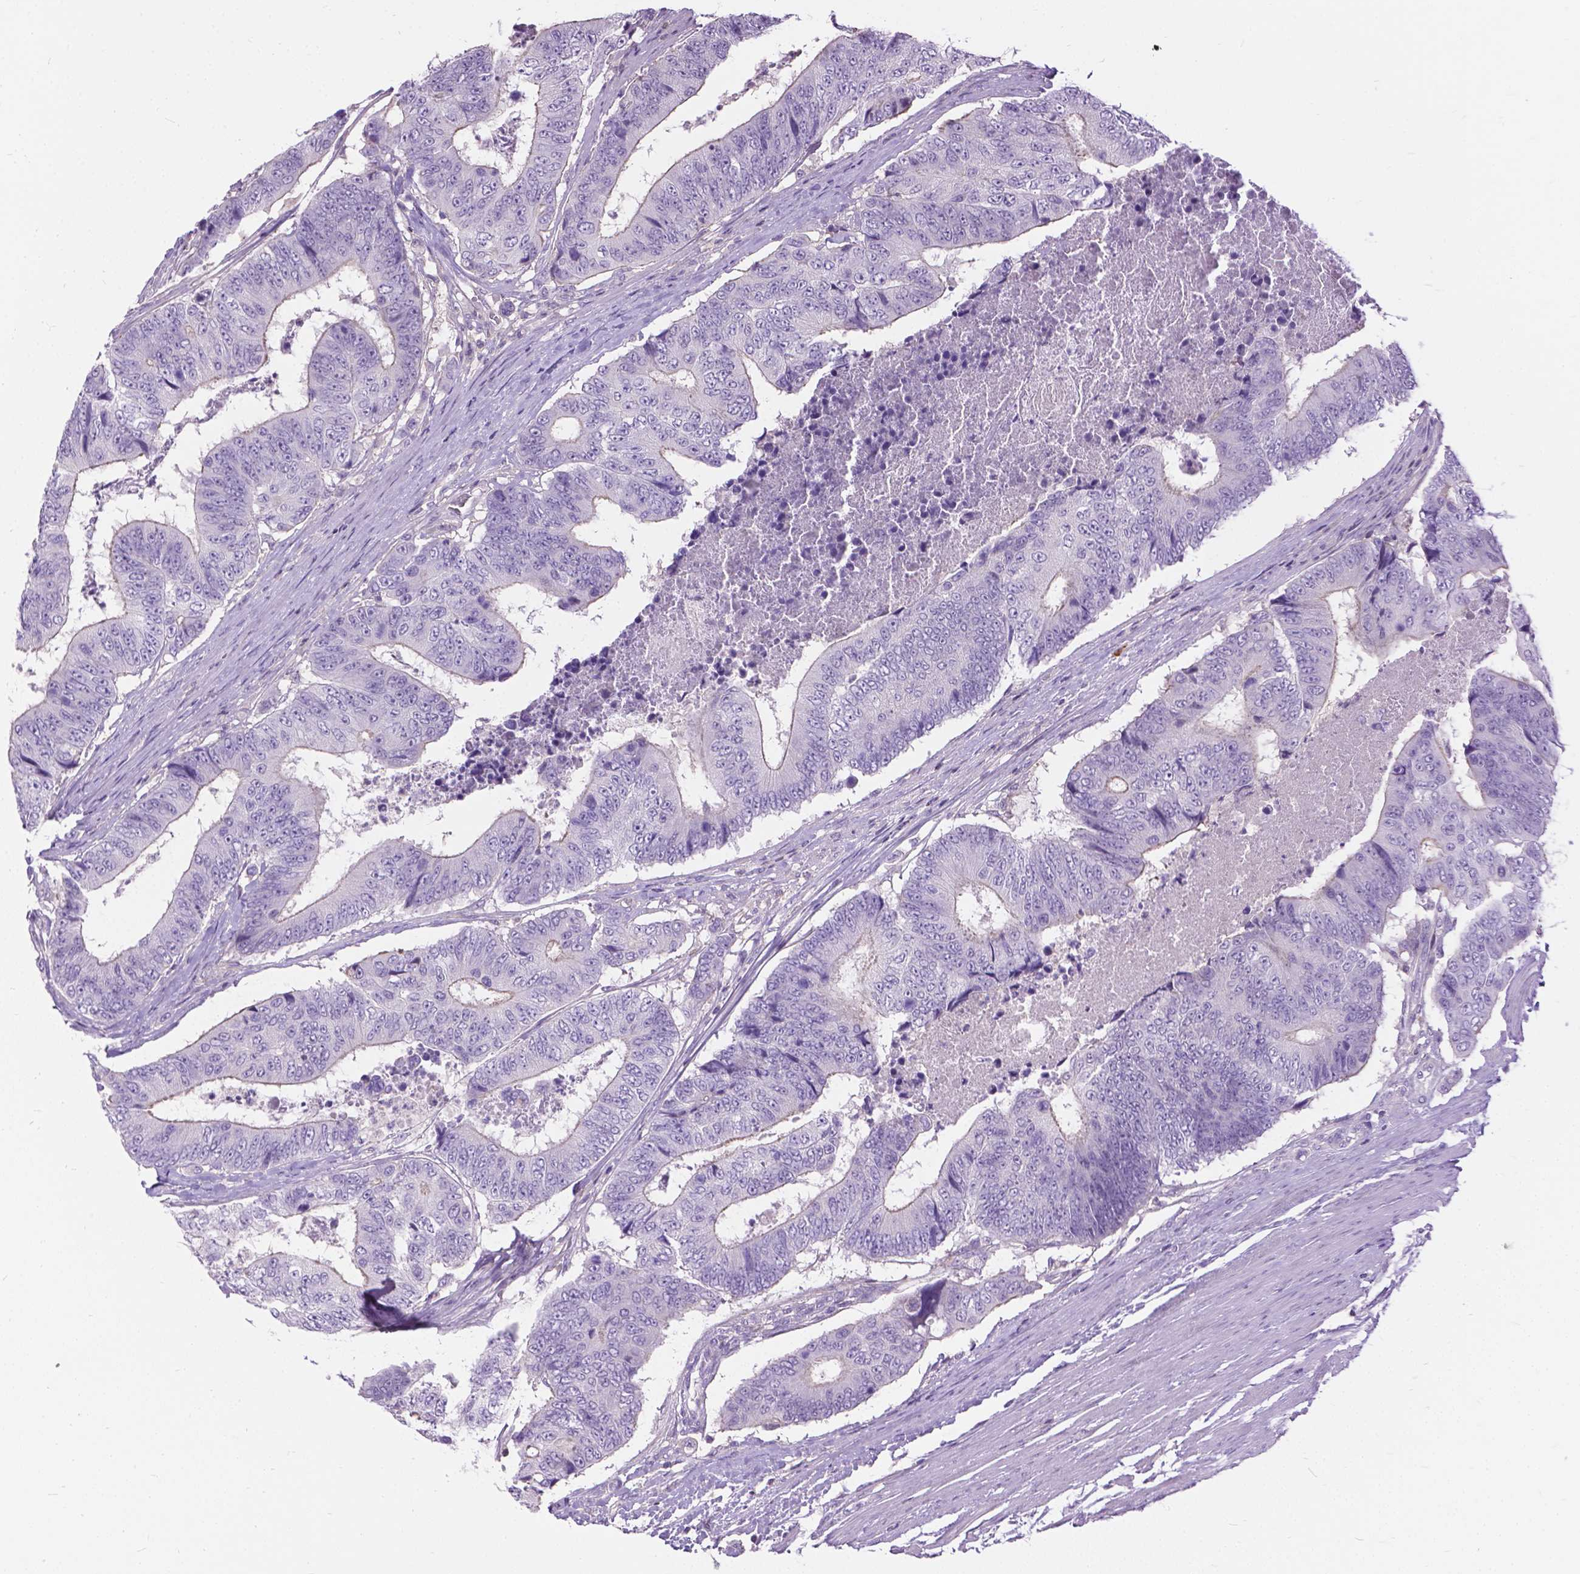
{"staining": {"intensity": "negative", "quantity": "none", "location": "none"}, "tissue": "colorectal cancer", "cell_type": "Tumor cells", "image_type": "cancer", "snomed": [{"axis": "morphology", "description": "Adenocarcinoma, NOS"}, {"axis": "topography", "description": "Colon"}], "caption": "Protein analysis of adenocarcinoma (colorectal) shows no significant expression in tumor cells.", "gene": "JAK3", "patient": {"sex": "female", "age": 48}}